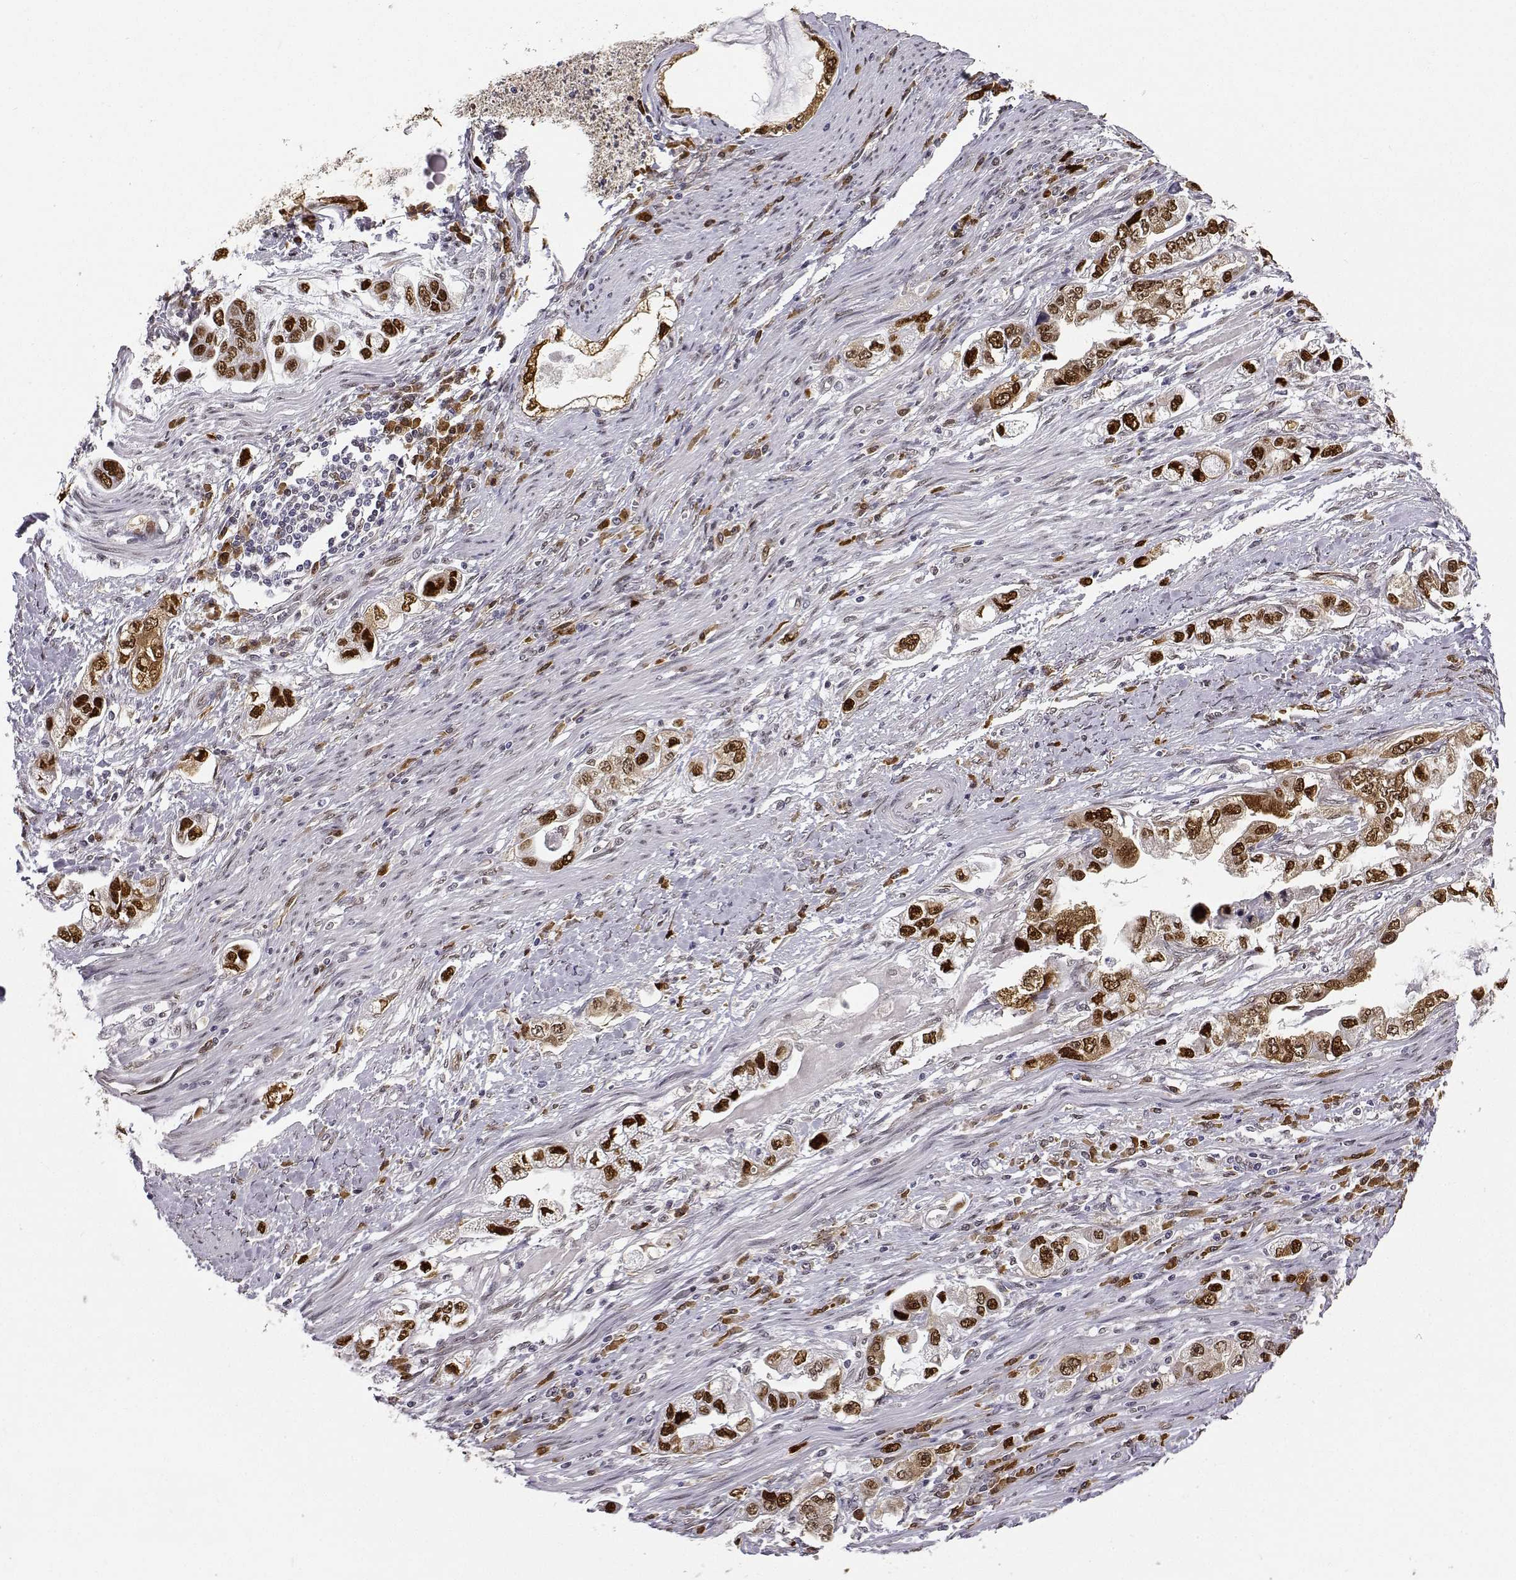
{"staining": {"intensity": "strong", "quantity": ">75%", "location": "cytoplasmic/membranous,nuclear"}, "tissue": "stomach cancer", "cell_type": "Tumor cells", "image_type": "cancer", "snomed": [{"axis": "morphology", "description": "Adenocarcinoma, NOS"}, {"axis": "topography", "description": "Stomach, lower"}], "caption": "DAB (3,3'-diaminobenzidine) immunohistochemical staining of human stomach cancer (adenocarcinoma) reveals strong cytoplasmic/membranous and nuclear protein positivity in approximately >75% of tumor cells.", "gene": "PHGDH", "patient": {"sex": "female", "age": 93}}